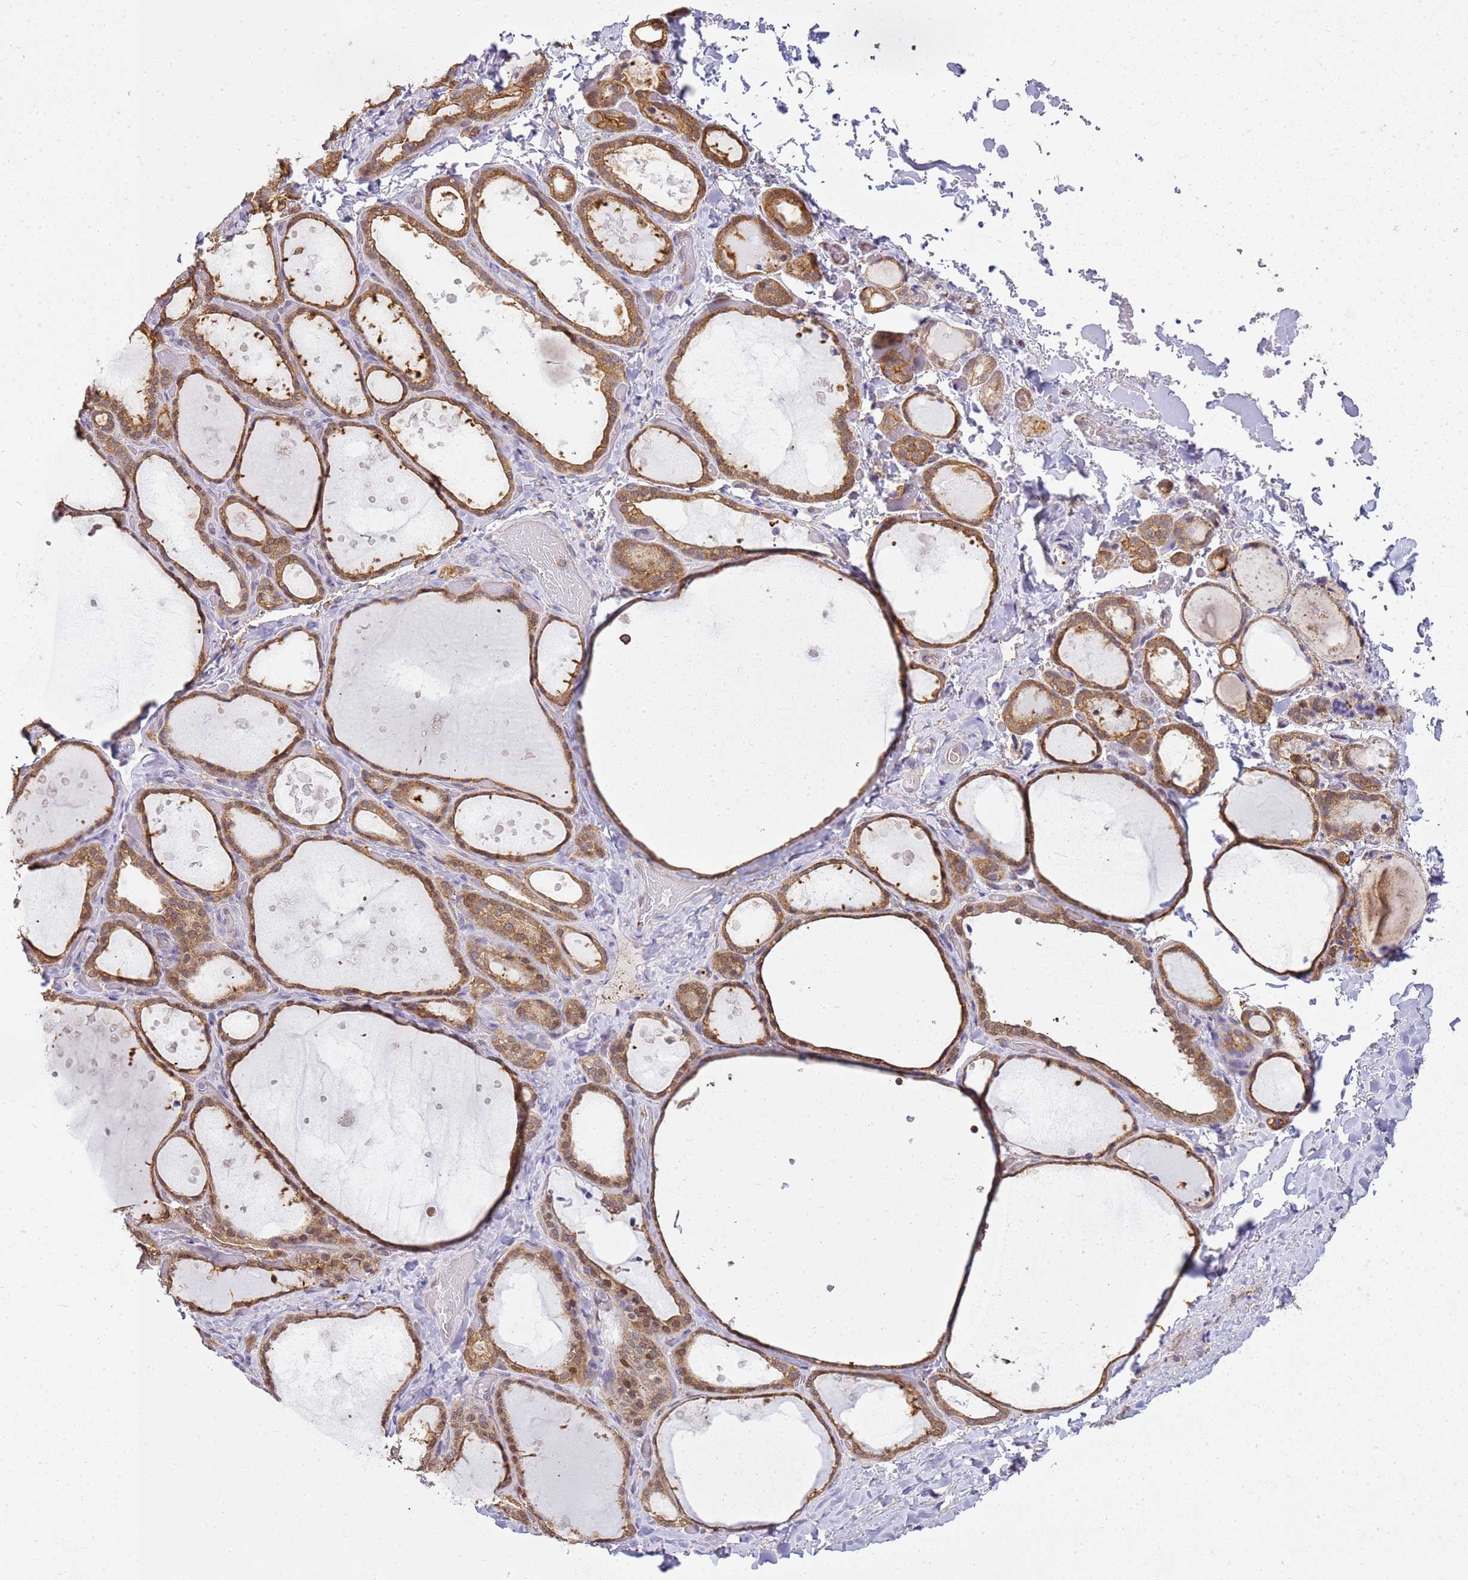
{"staining": {"intensity": "moderate", "quantity": ">75%", "location": "cytoplasmic/membranous"}, "tissue": "thyroid gland", "cell_type": "Glandular cells", "image_type": "normal", "snomed": [{"axis": "morphology", "description": "Normal tissue, NOS"}, {"axis": "topography", "description": "Thyroid gland"}], "caption": "Thyroid gland stained for a protein (brown) demonstrates moderate cytoplasmic/membranous positive expression in approximately >75% of glandular cells.", "gene": "YWHAE", "patient": {"sex": "female", "age": 44}}